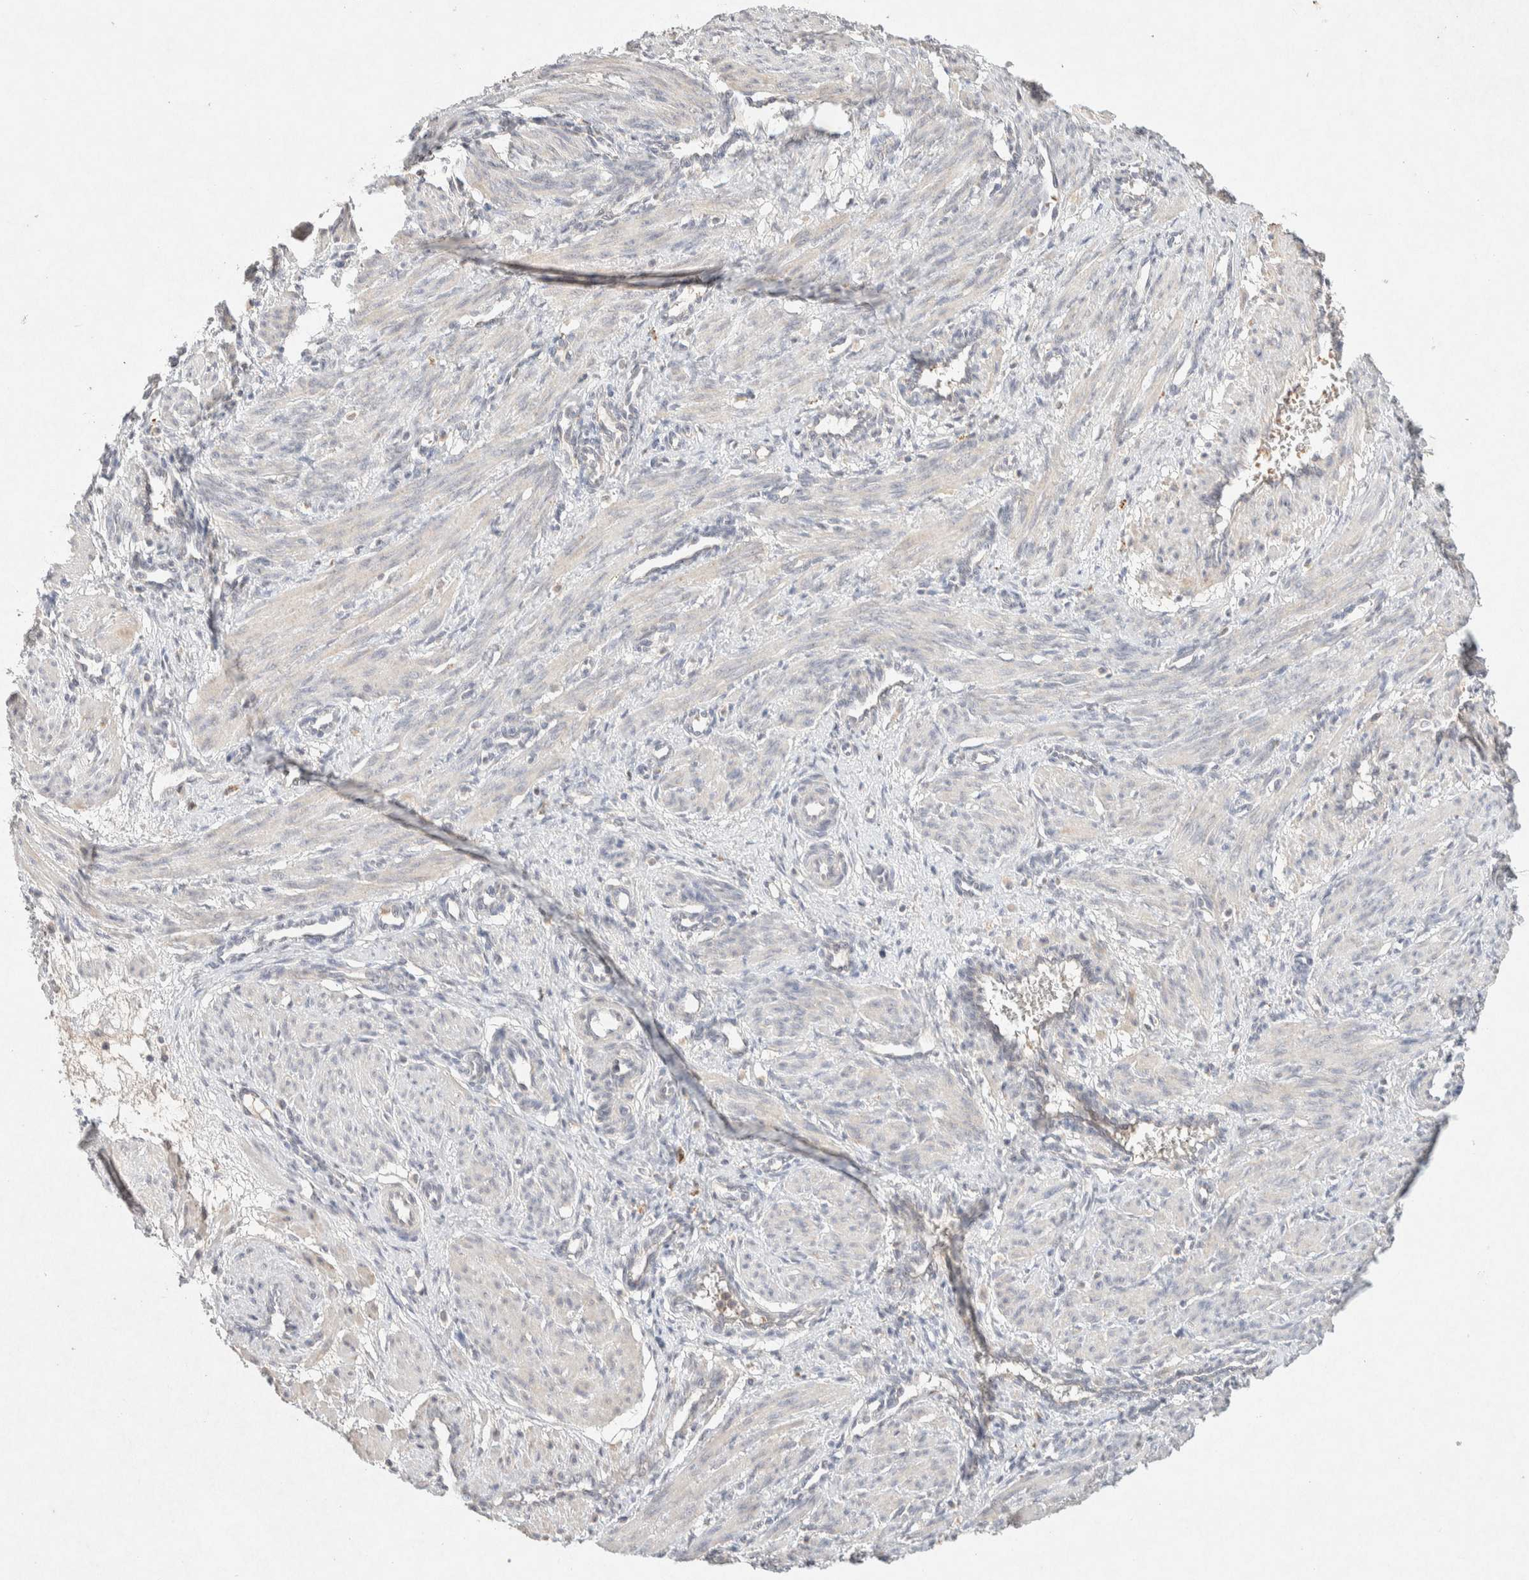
{"staining": {"intensity": "weak", "quantity": "25%-75%", "location": "cytoplasmic/membranous"}, "tissue": "smooth muscle", "cell_type": "Smooth muscle cells", "image_type": "normal", "snomed": [{"axis": "morphology", "description": "Normal tissue, NOS"}, {"axis": "topography", "description": "Endometrium"}], "caption": "A micrograph of human smooth muscle stained for a protein displays weak cytoplasmic/membranous brown staining in smooth muscle cells. Immunohistochemistry stains the protein of interest in brown and the nuclei are stained blue.", "gene": "GNAI1", "patient": {"sex": "female", "age": 33}}